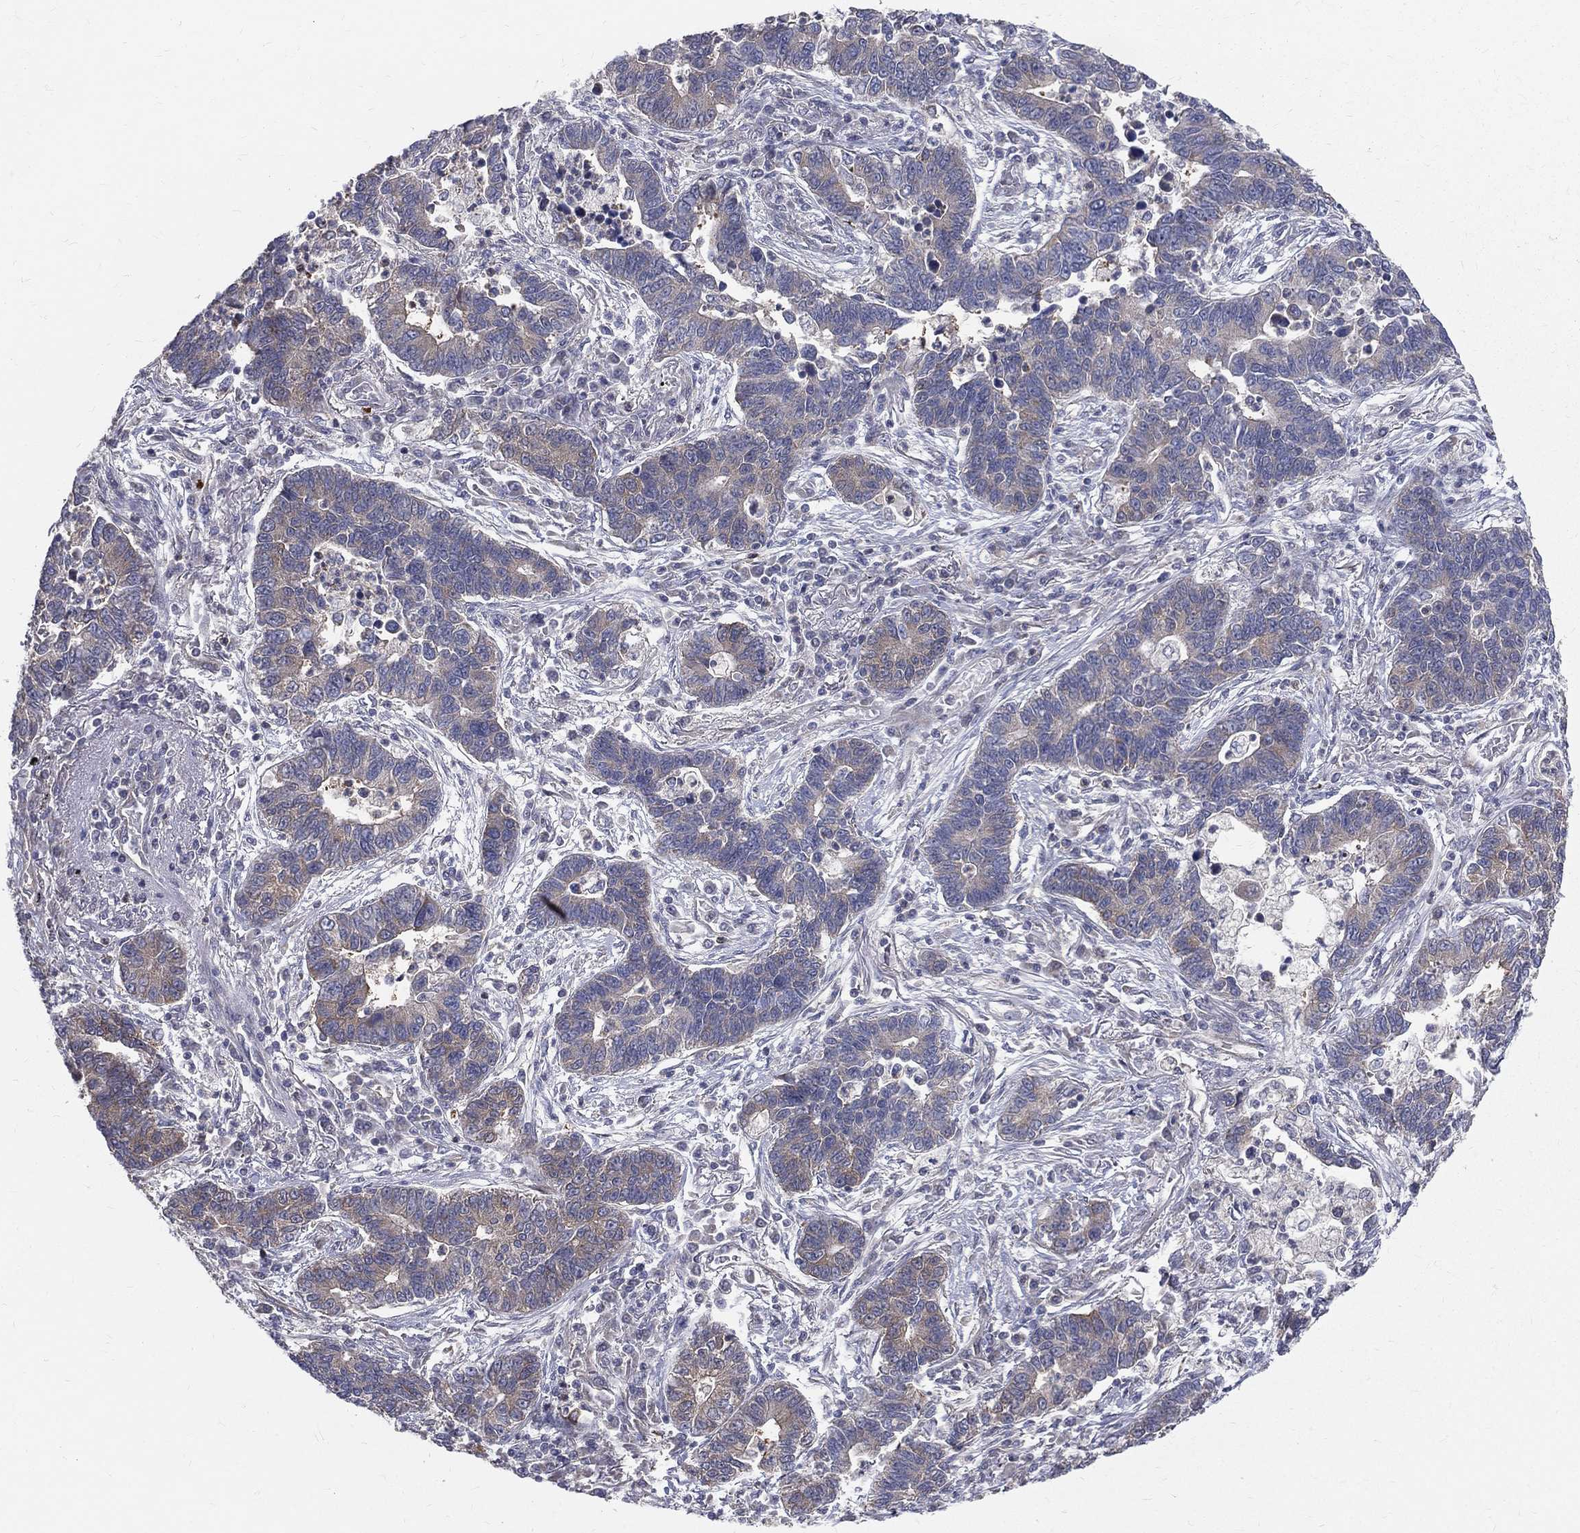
{"staining": {"intensity": "weak", "quantity": "<25%", "location": "cytoplasmic/membranous"}, "tissue": "lung cancer", "cell_type": "Tumor cells", "image_type": "cancer", "snomed": [{"axis": "morphology", "description": "Adenocarcinoma, NOS"}, {"axis": "topography", "description": "Lung"}], "caption": "Protein analysis of lung adenocarcinoma demonstrates no significant positivity in tumor cells.", "gene": "POMZP3", "patient": {"sex": "female", "age": 57}}